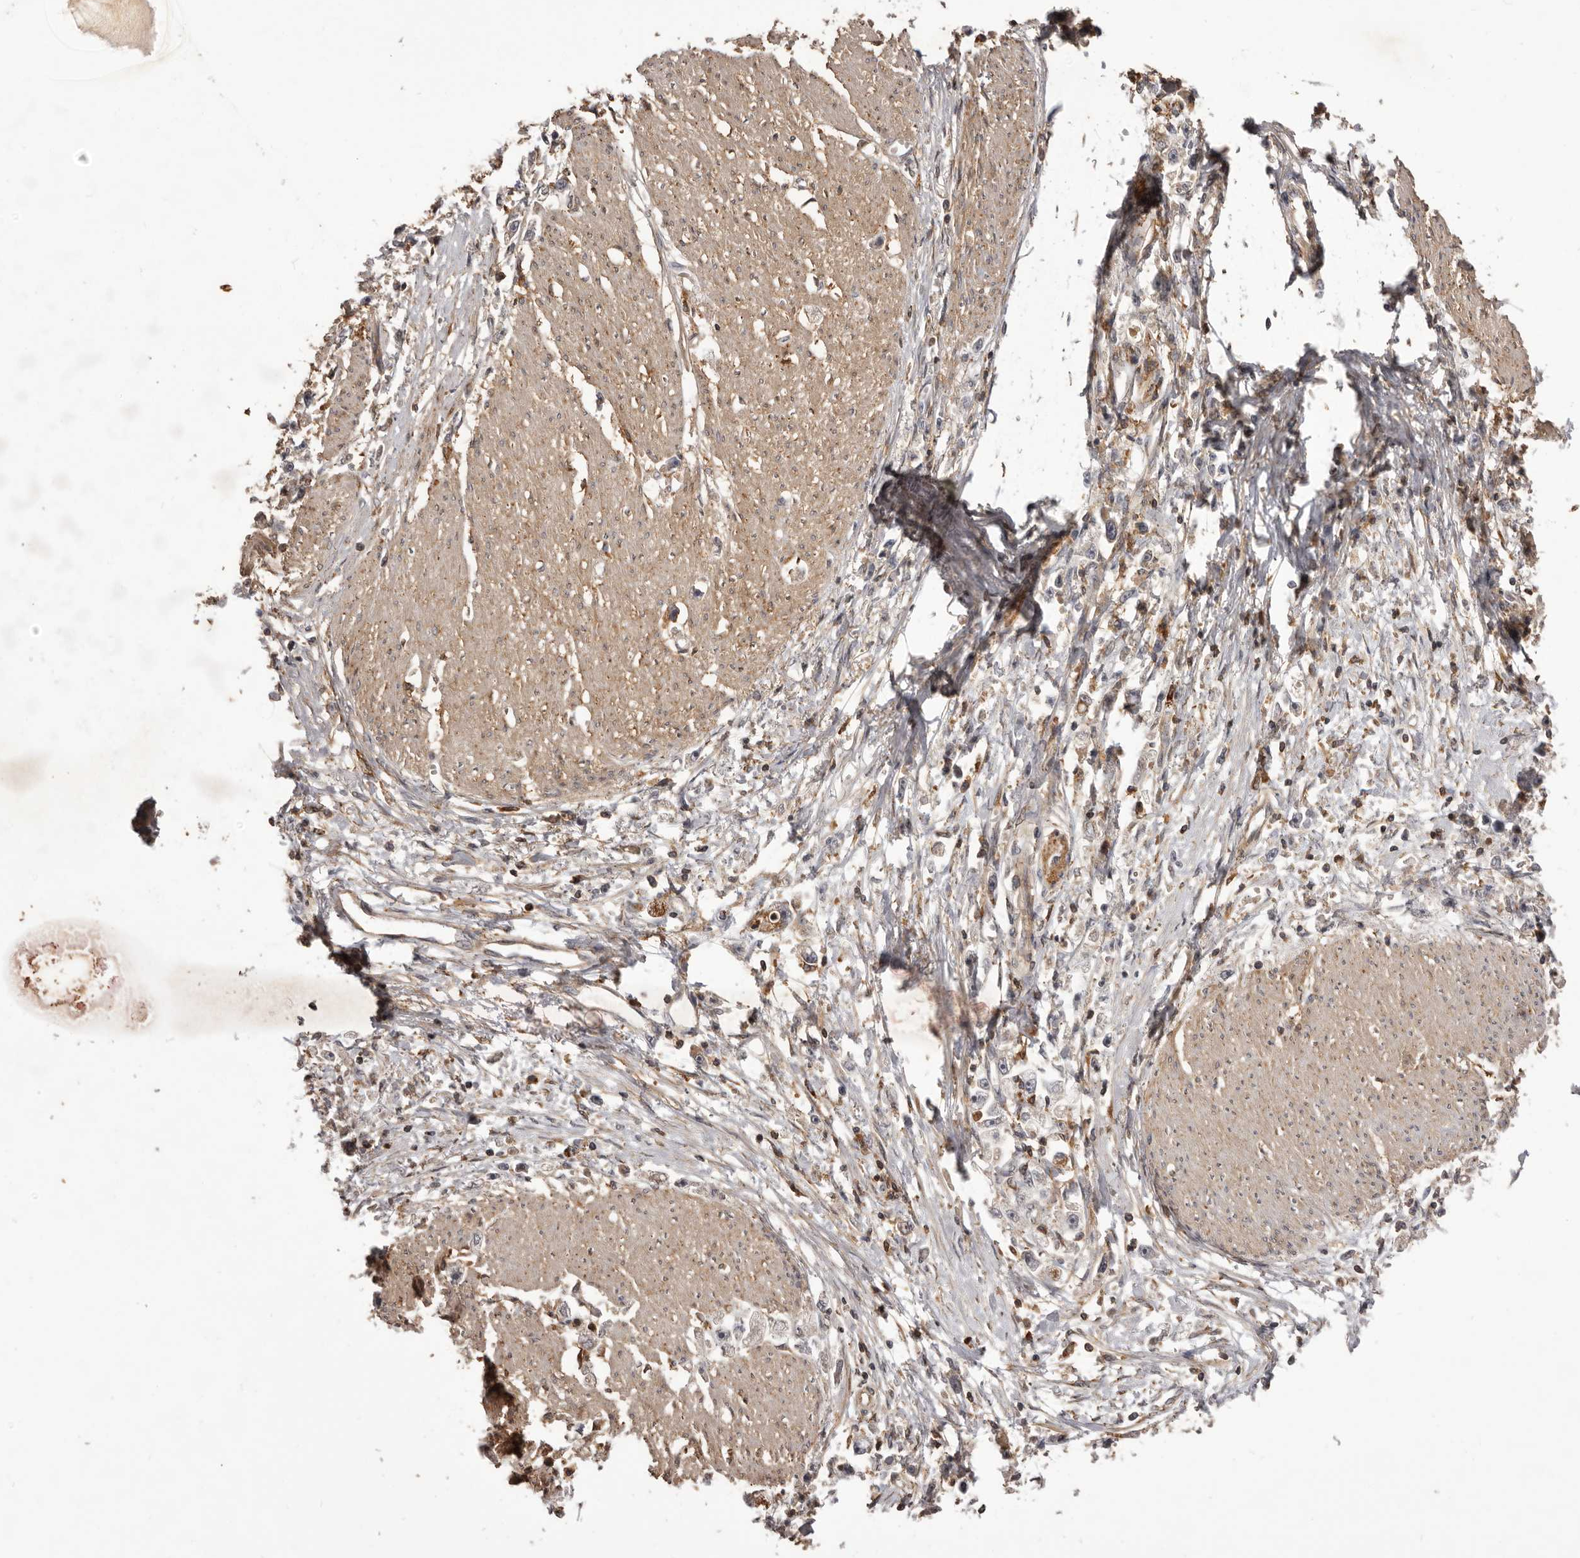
{"staining": {"intensity": "negative", "quantity": "none", "location": "none"}, "tissue": "stomach cancer", "cell_type": "Tumor cells", "image_type": "cancer", "snomed": [{"axis": "morphology", "description": "Adenocarcinoma, NOS"}, {"axis": "topography", "description": "Stomach"}], "caption": "A high-resolution image shows immunohistochemistry staining of stomach cancer (adenocarcinoma), which exhibits no significant positivity in tumor cells. (Brightfield microscopy of DAB (3,3'-diaminobenzidine) immunohistochemistry (IHC) at high magnification).", "gene": "GLIPR2", "patient": {"sex": "female", "age": 59}}